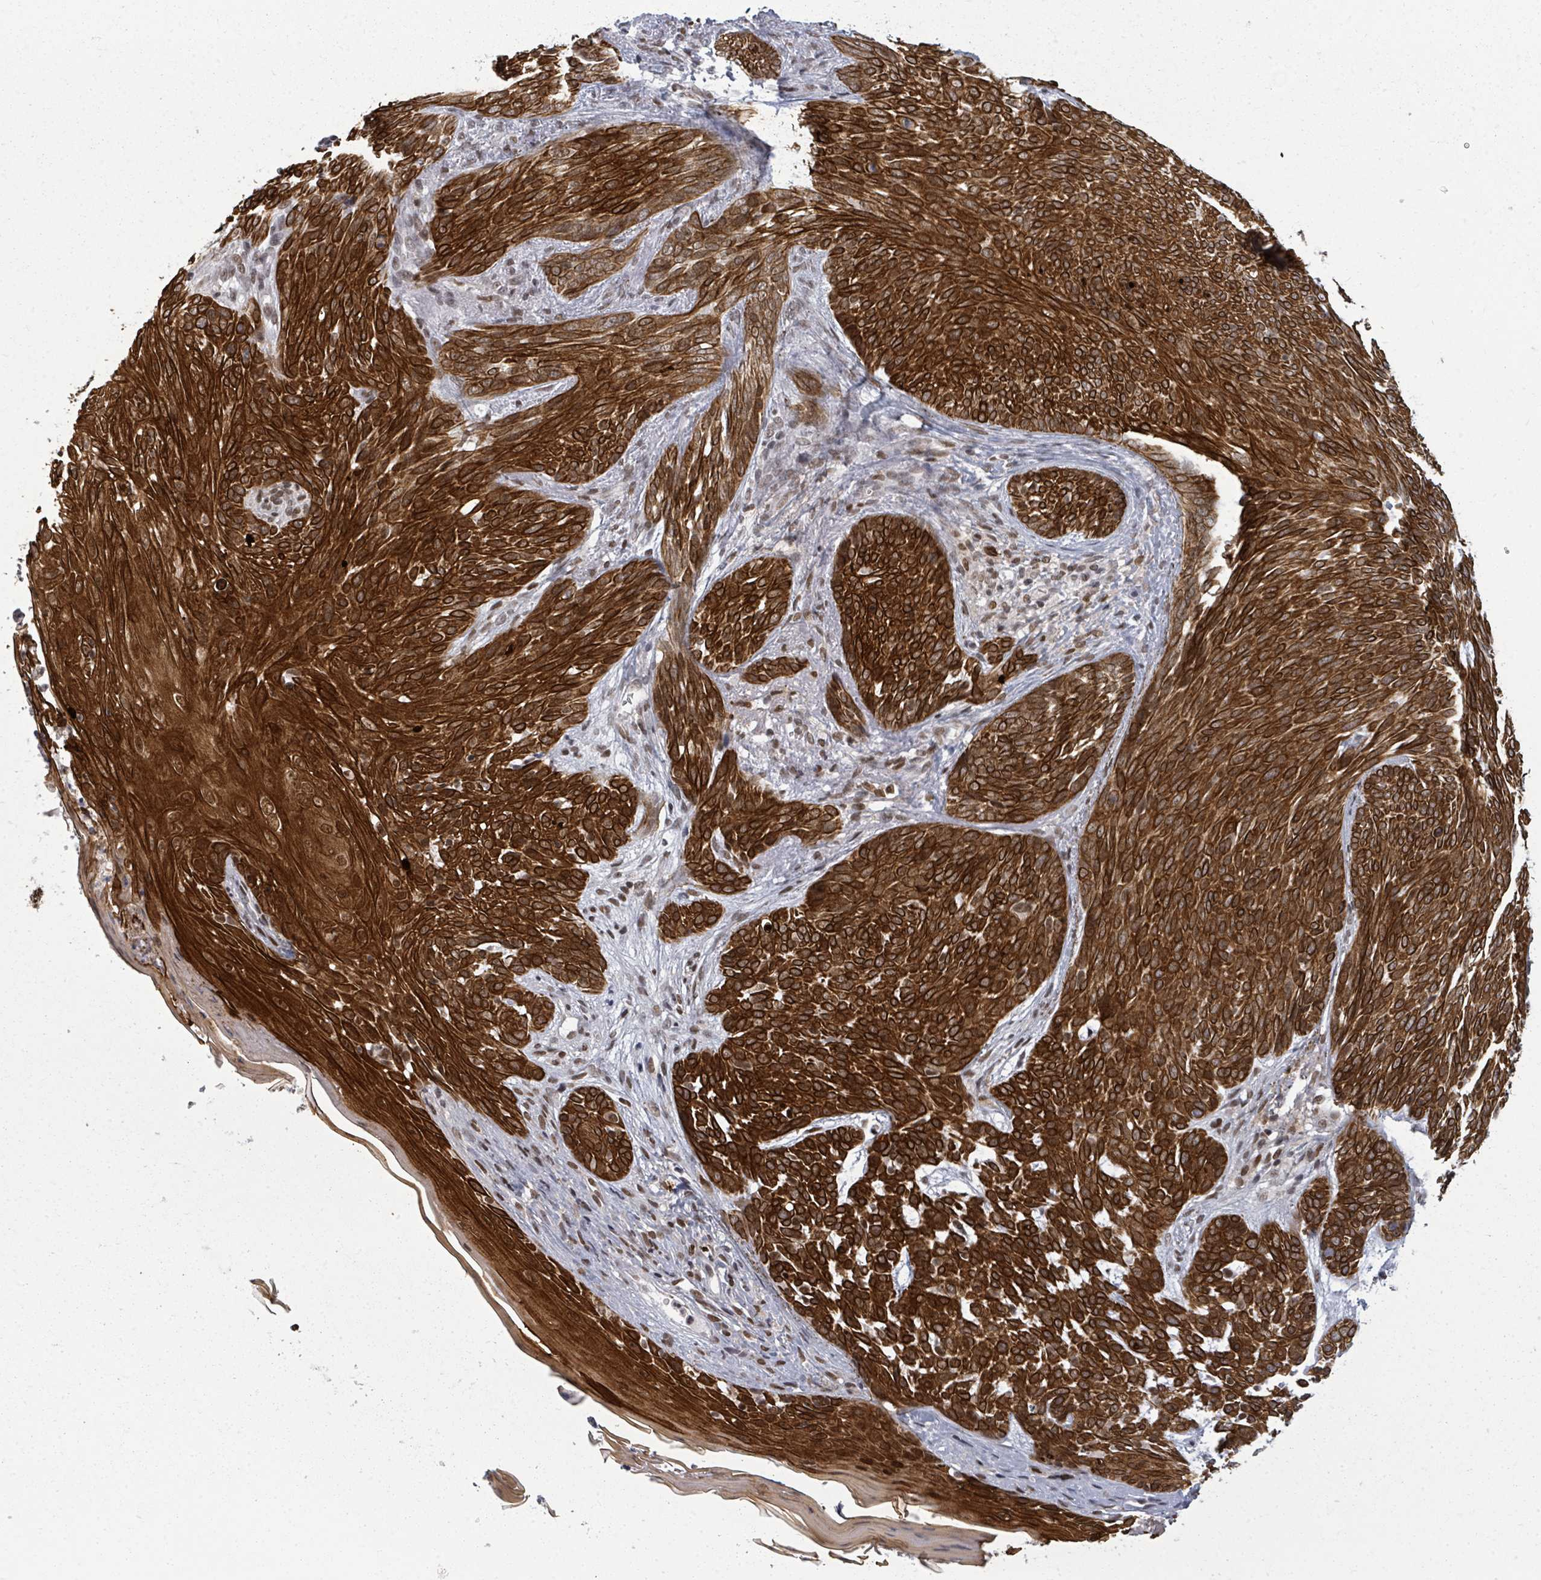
{"staining": {"intensity": "strong", "quantity": ">75%", "location": "cytoplasmic/membranous"}, "tissue": "skin cancer", "cell_type": "Tumor cells", "image_type": "cancer", "snomed": [{"axis": "morphology", "description": "Basal cell carcinoma"}, {"axis": "topography", "description": "Skin"}], "caption": "This is a micrograph of immunohistochemistry staining of skin cancer (basal cell carcinoma), which shows strong positivity in the cytoplasmic/membranous of tumor cells.", "gene": "ERCC5", "patient": {"sex": "female", "age": 86}}